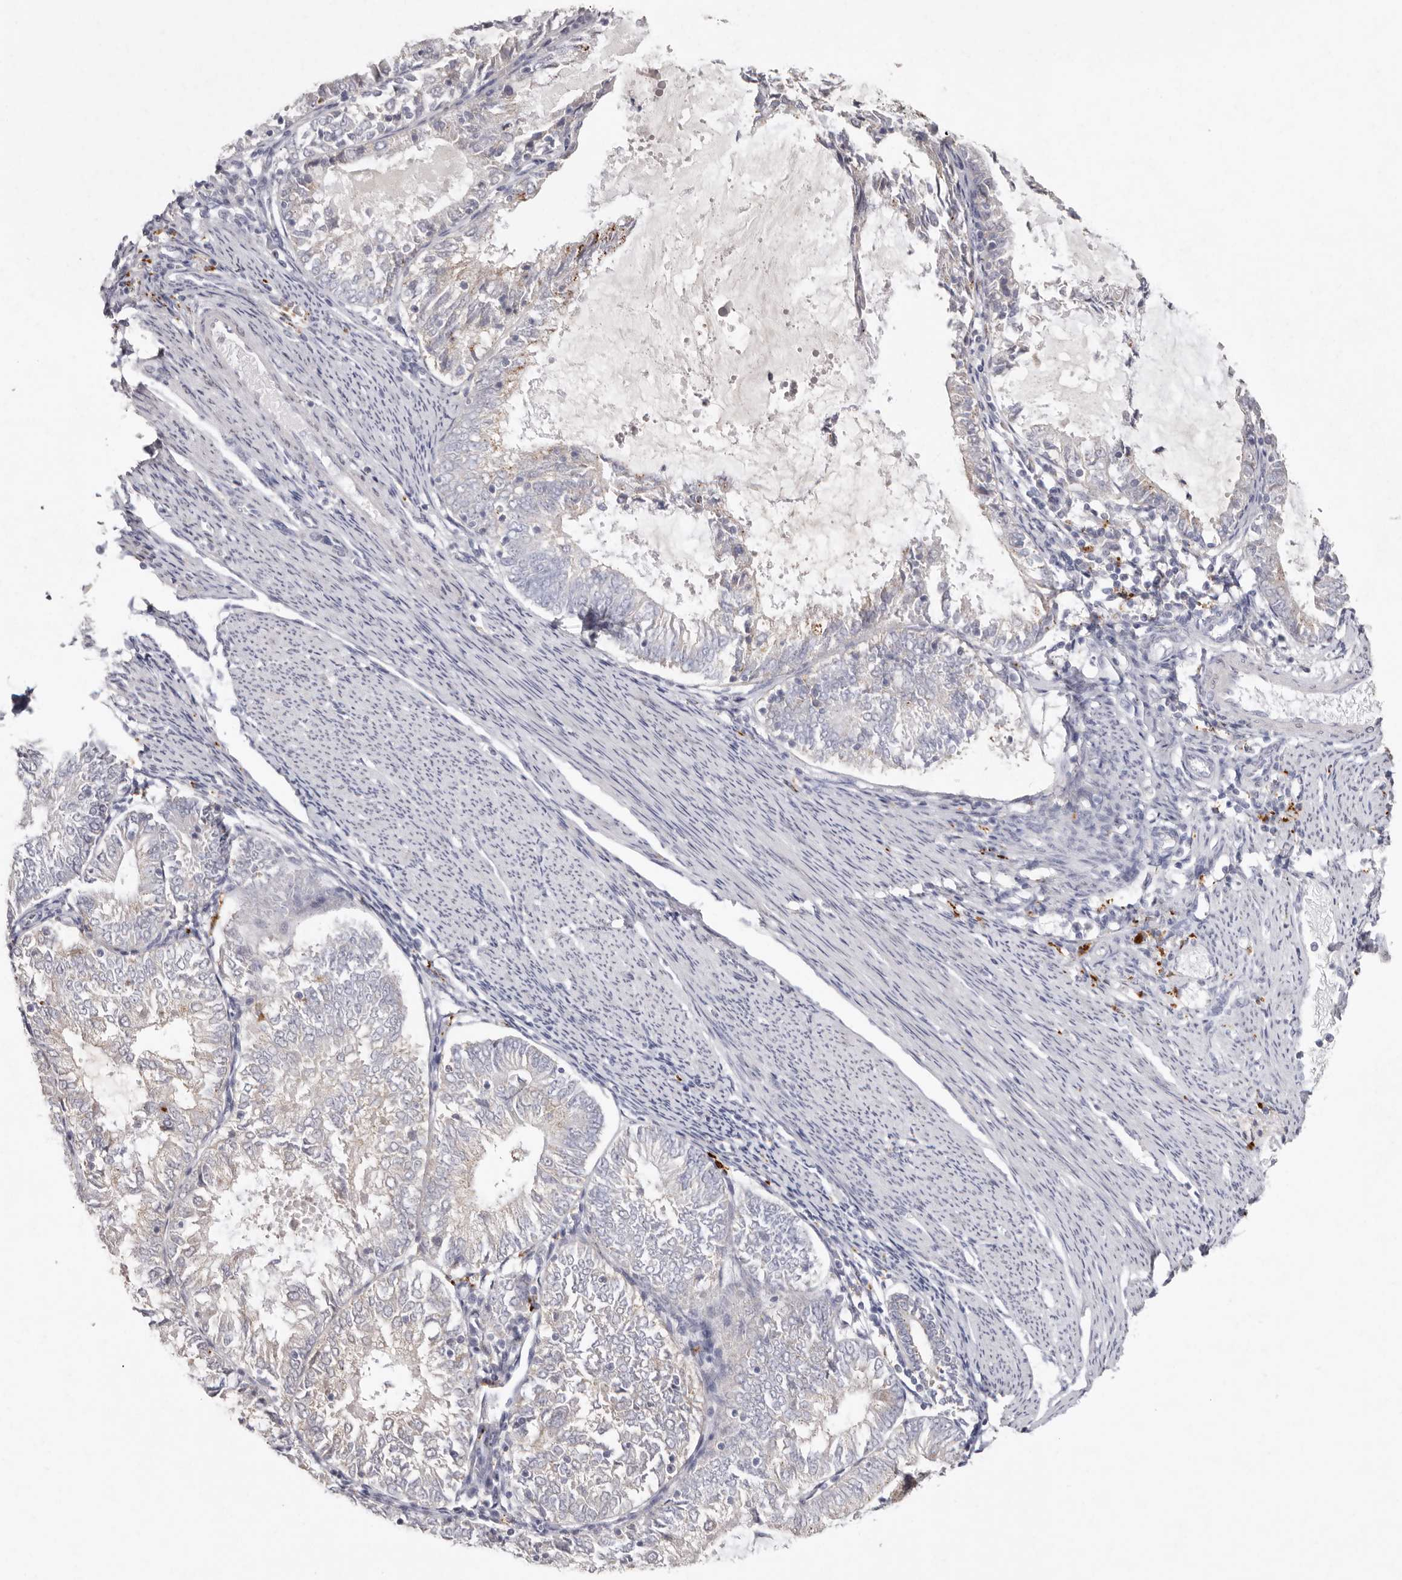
{"staining": {"intensity": "weak", "quantity": "<25%", "location": "cytoplasmic/membranous"}, "tissue": "endometrial cancer", "cell_type": "Tumor cells", "image_type": "cancer", "snomed": [{"axis": "morphology", "description": "Adenocarcinoma, NOS"}, {"axis": "topography", "description": "Endometrium"}], "caption": "Immunohistochemistry (IHC) micrograph of neoplastic tissue: endometrial cancer (adenocarcinoma) stained with DAB shows no significant protein positivity in tumor cells.", "gene": "FAM185A", "patient": {"sex": "female", "age": 57}}